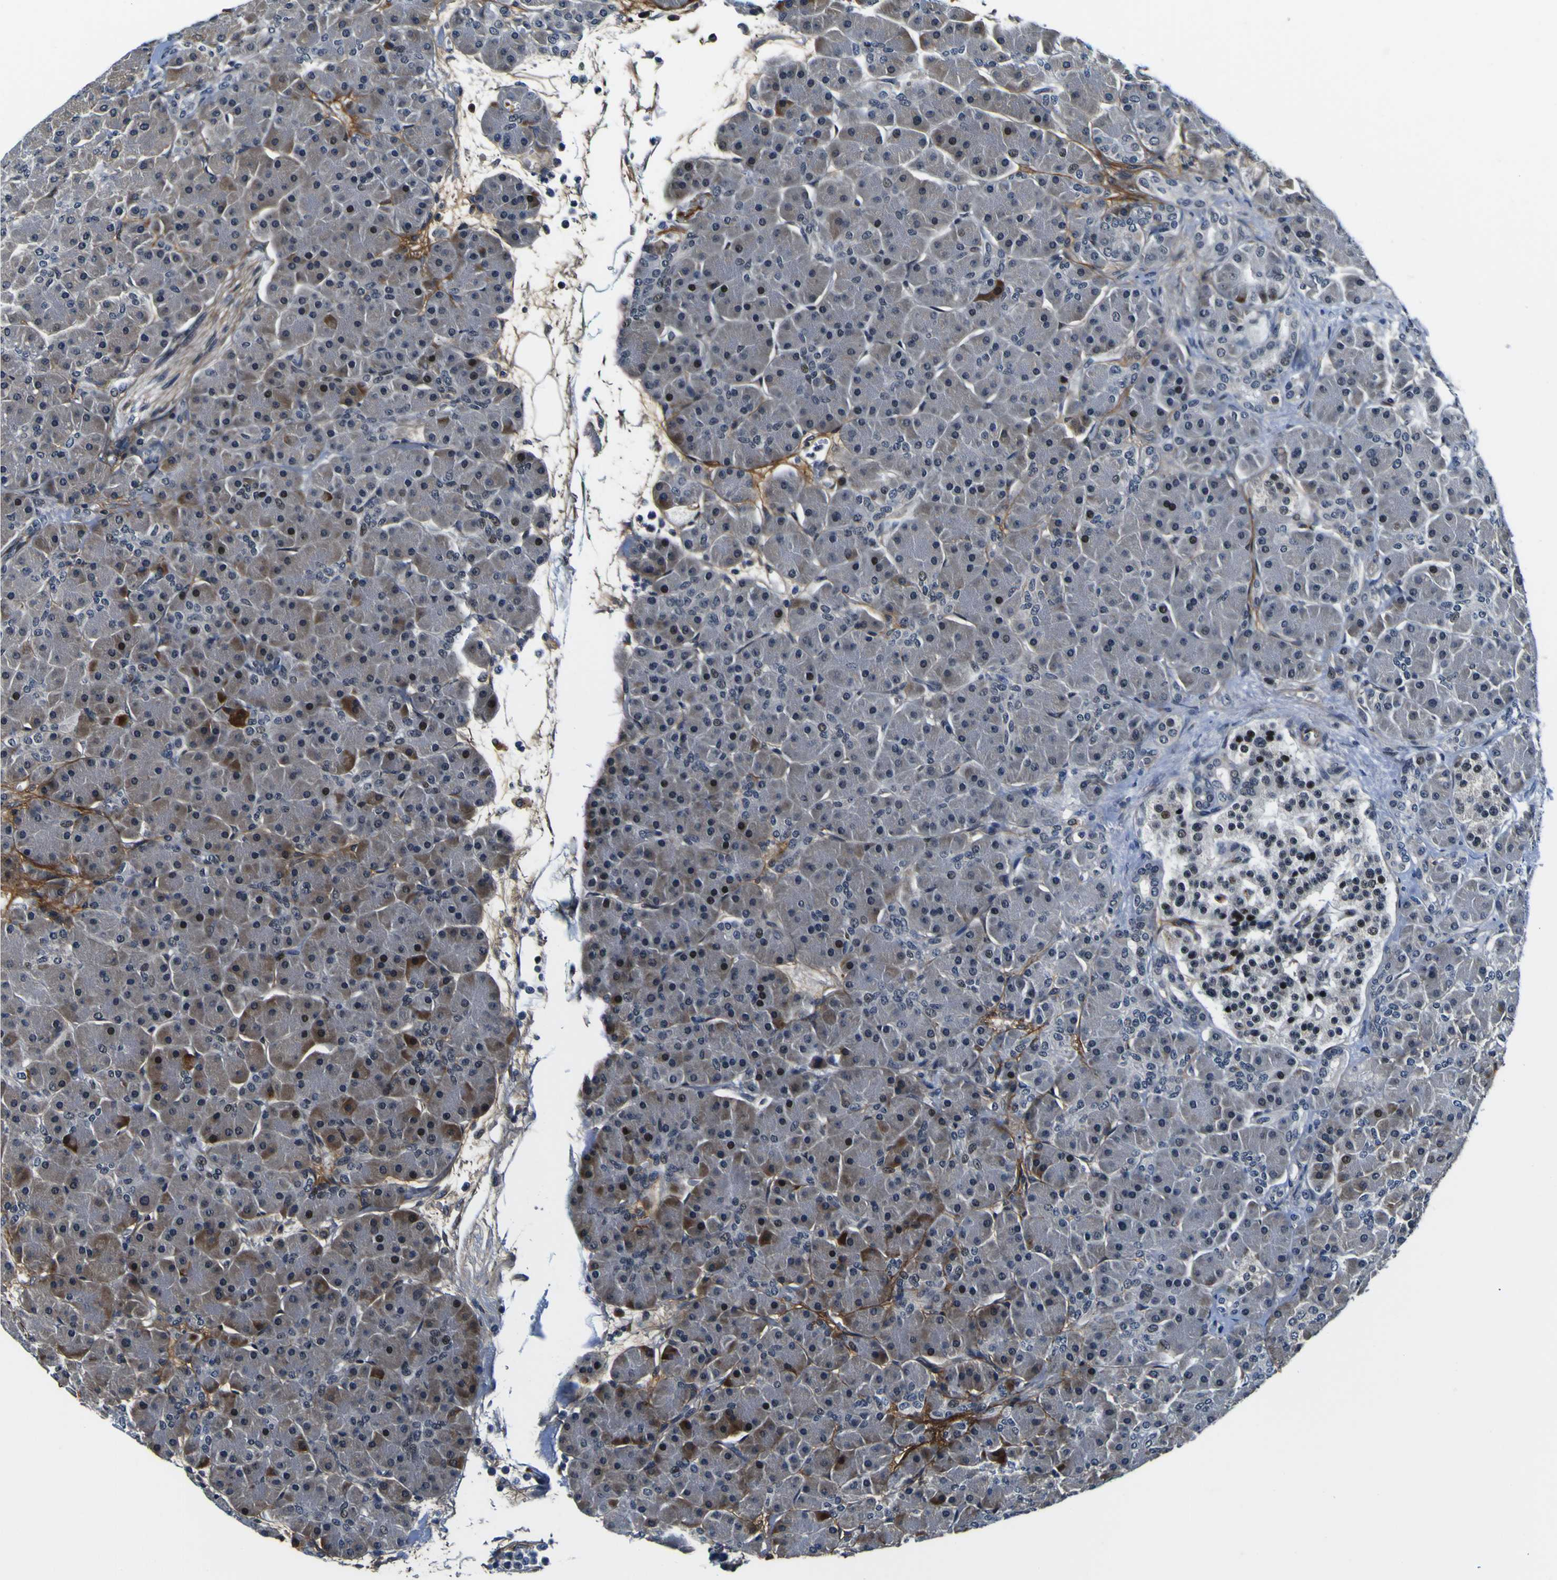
{"staining": {"intensity": "moderate", "quantity": "<25%", "location": "cytoplasmic/membranous,nuclear"}, "tissue": "pancreas", "cell_type": "Exocrine glandular cells", "image_type": "normal", "snomed": [{"axis": "morphology", "description": "Normal tissue, NOS"}, {"axis": "topography", "description": "Pancreas"}], "caption": "The histopathology image displays immunohistochemical staining of unremarkable pancreas. There is moderate cytoplasmic/membranous,nuclear expression is seen in approximately <25% of exocrine glandular cells. The protein of interest is stained brown, and the nuclei are stained in blue (DAB IHC with brightfield microscopy, high magnification).", "gene": "POSTN", "patient": {"sex": "male", "age": 66}}